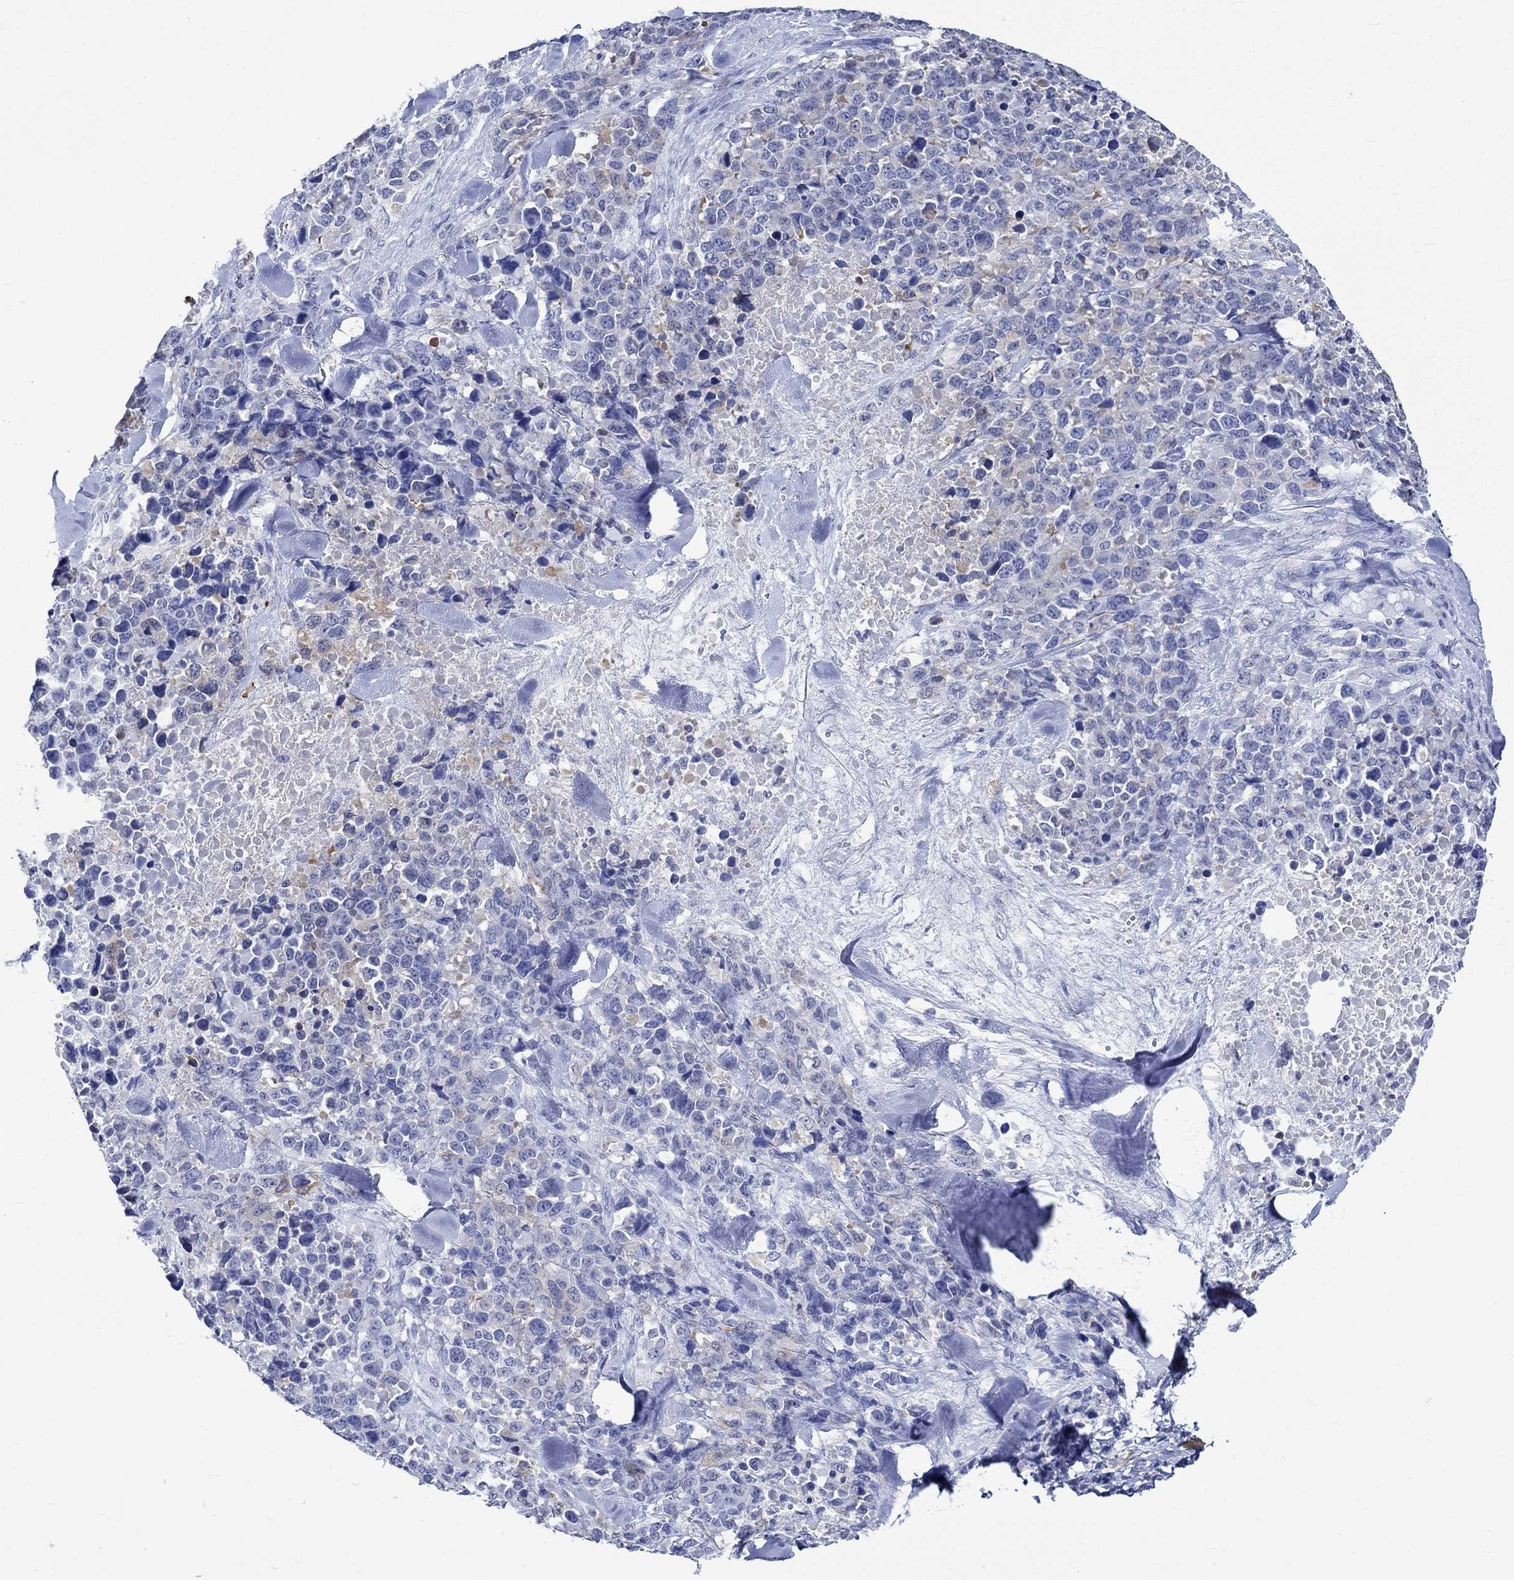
{"staining": {"intensity": "negative", "quantity": "none", "location": "none"}, "tissue": "melanoma", "cell_type": "Tumor cells", "image_type": "cancer", "snomed": [{"axis": "morphology", "description": "Malignant melanoma, Metastatic site"}, {"axis": "topography", "description": "Skin"}], "caption": "Tumor cells are negative for protein expression in human malignant melanoma (metastatic site).", "gene": "CRYAB", "patient": {"sex": "male", "age": 84}}